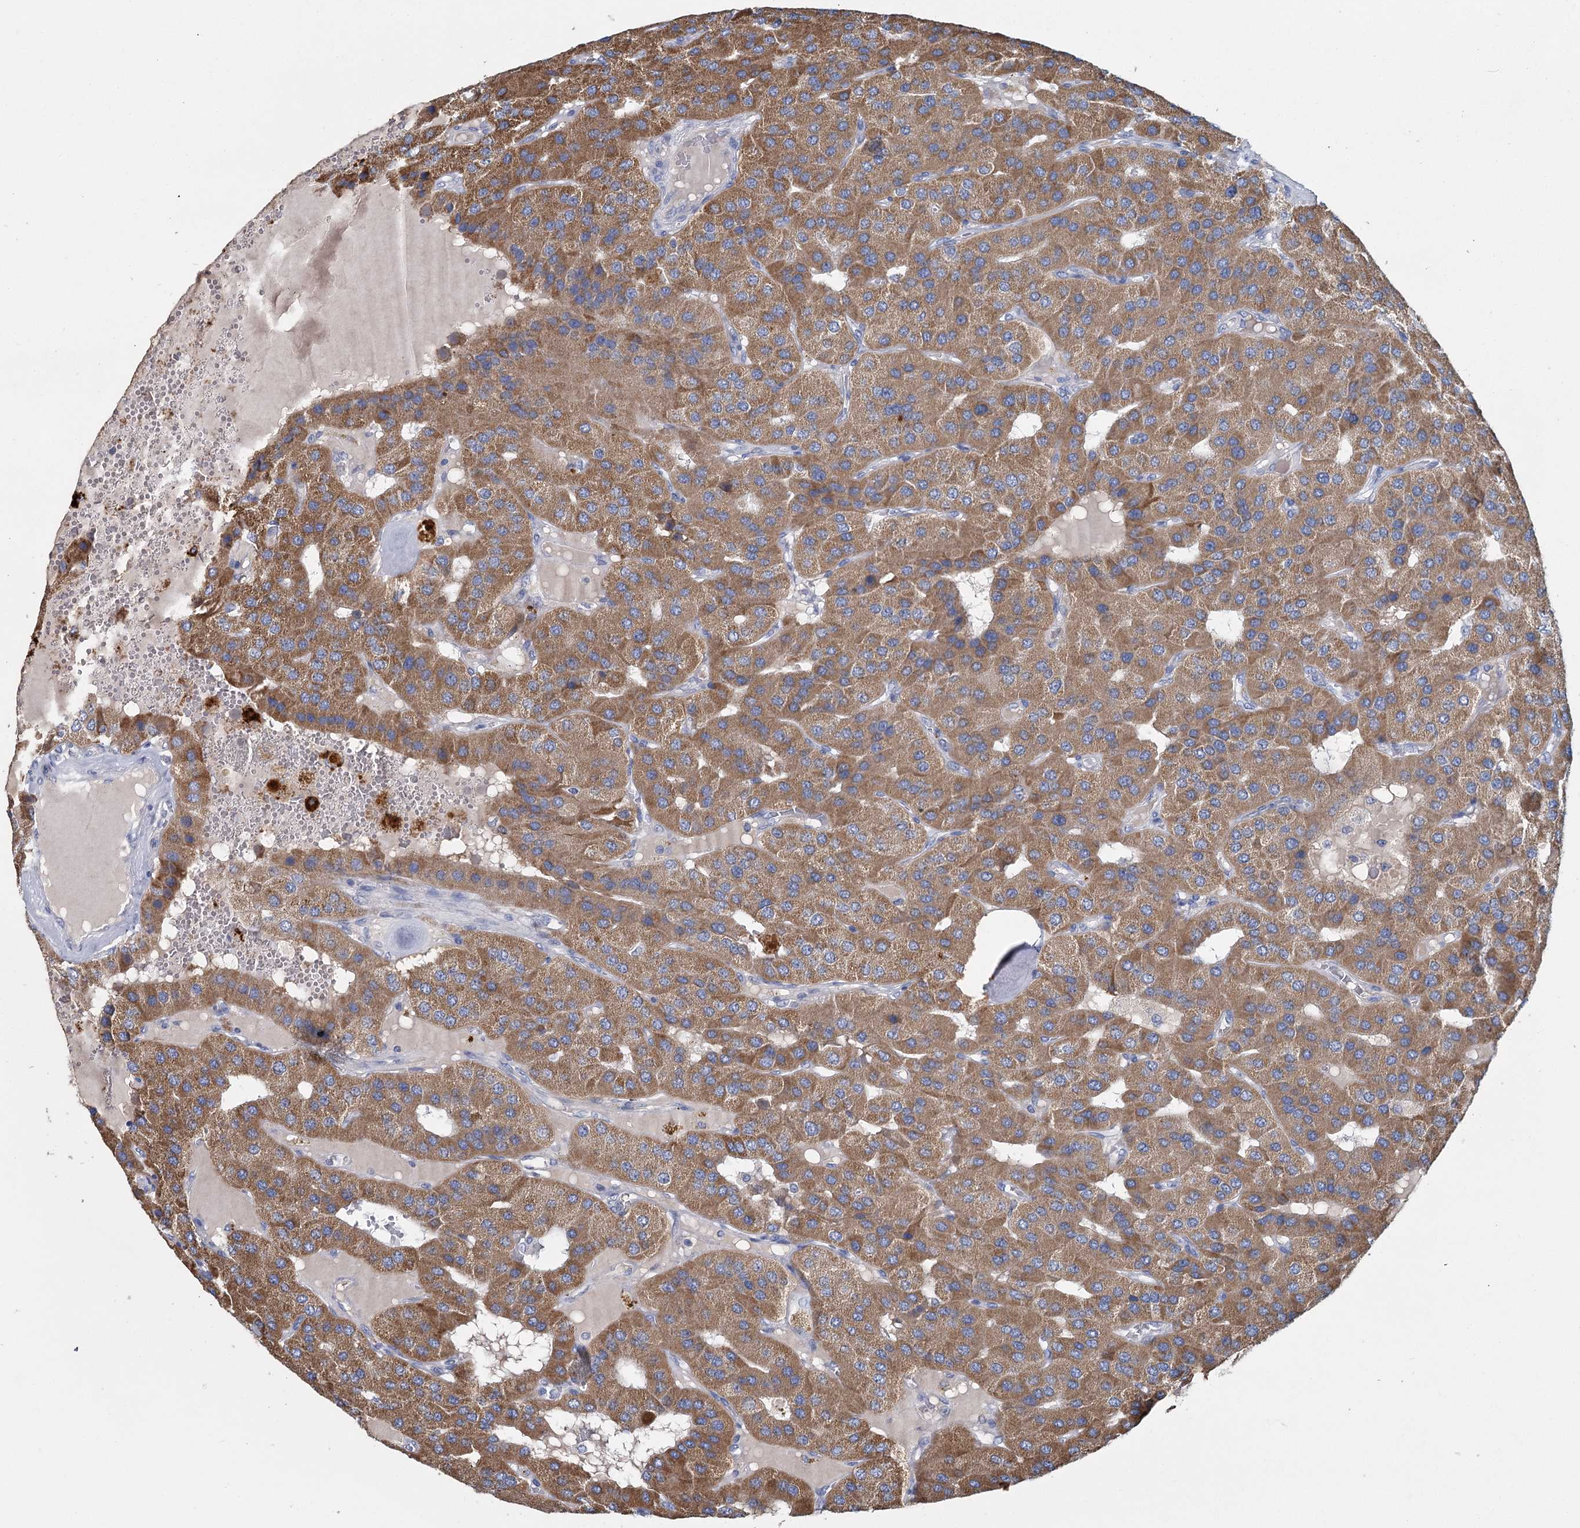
{"staining": {"intensity": "moderate", "quantity": ">75%", "location": "cytoplasmic/membranous"}, "tissue": "parathyroid gland", "cell_type": "Glandular cells", "image_type": "normal", "snomed": [{"axis": "morphology", "description": "Normal tissue, NOS"}, {"axis": "morphology", "description": "Adenoma, NOS"}, {"axis": "topography", "description": "Parathyroid gland"}], "caption": "Protein staining of benign parathyroid gland demonstrates moderate cytoplasmic/membranous expression in approximately >75% of glandular cells.", "gene": "ANKRD16", "patient": {"sex": "female", "age": 86}}